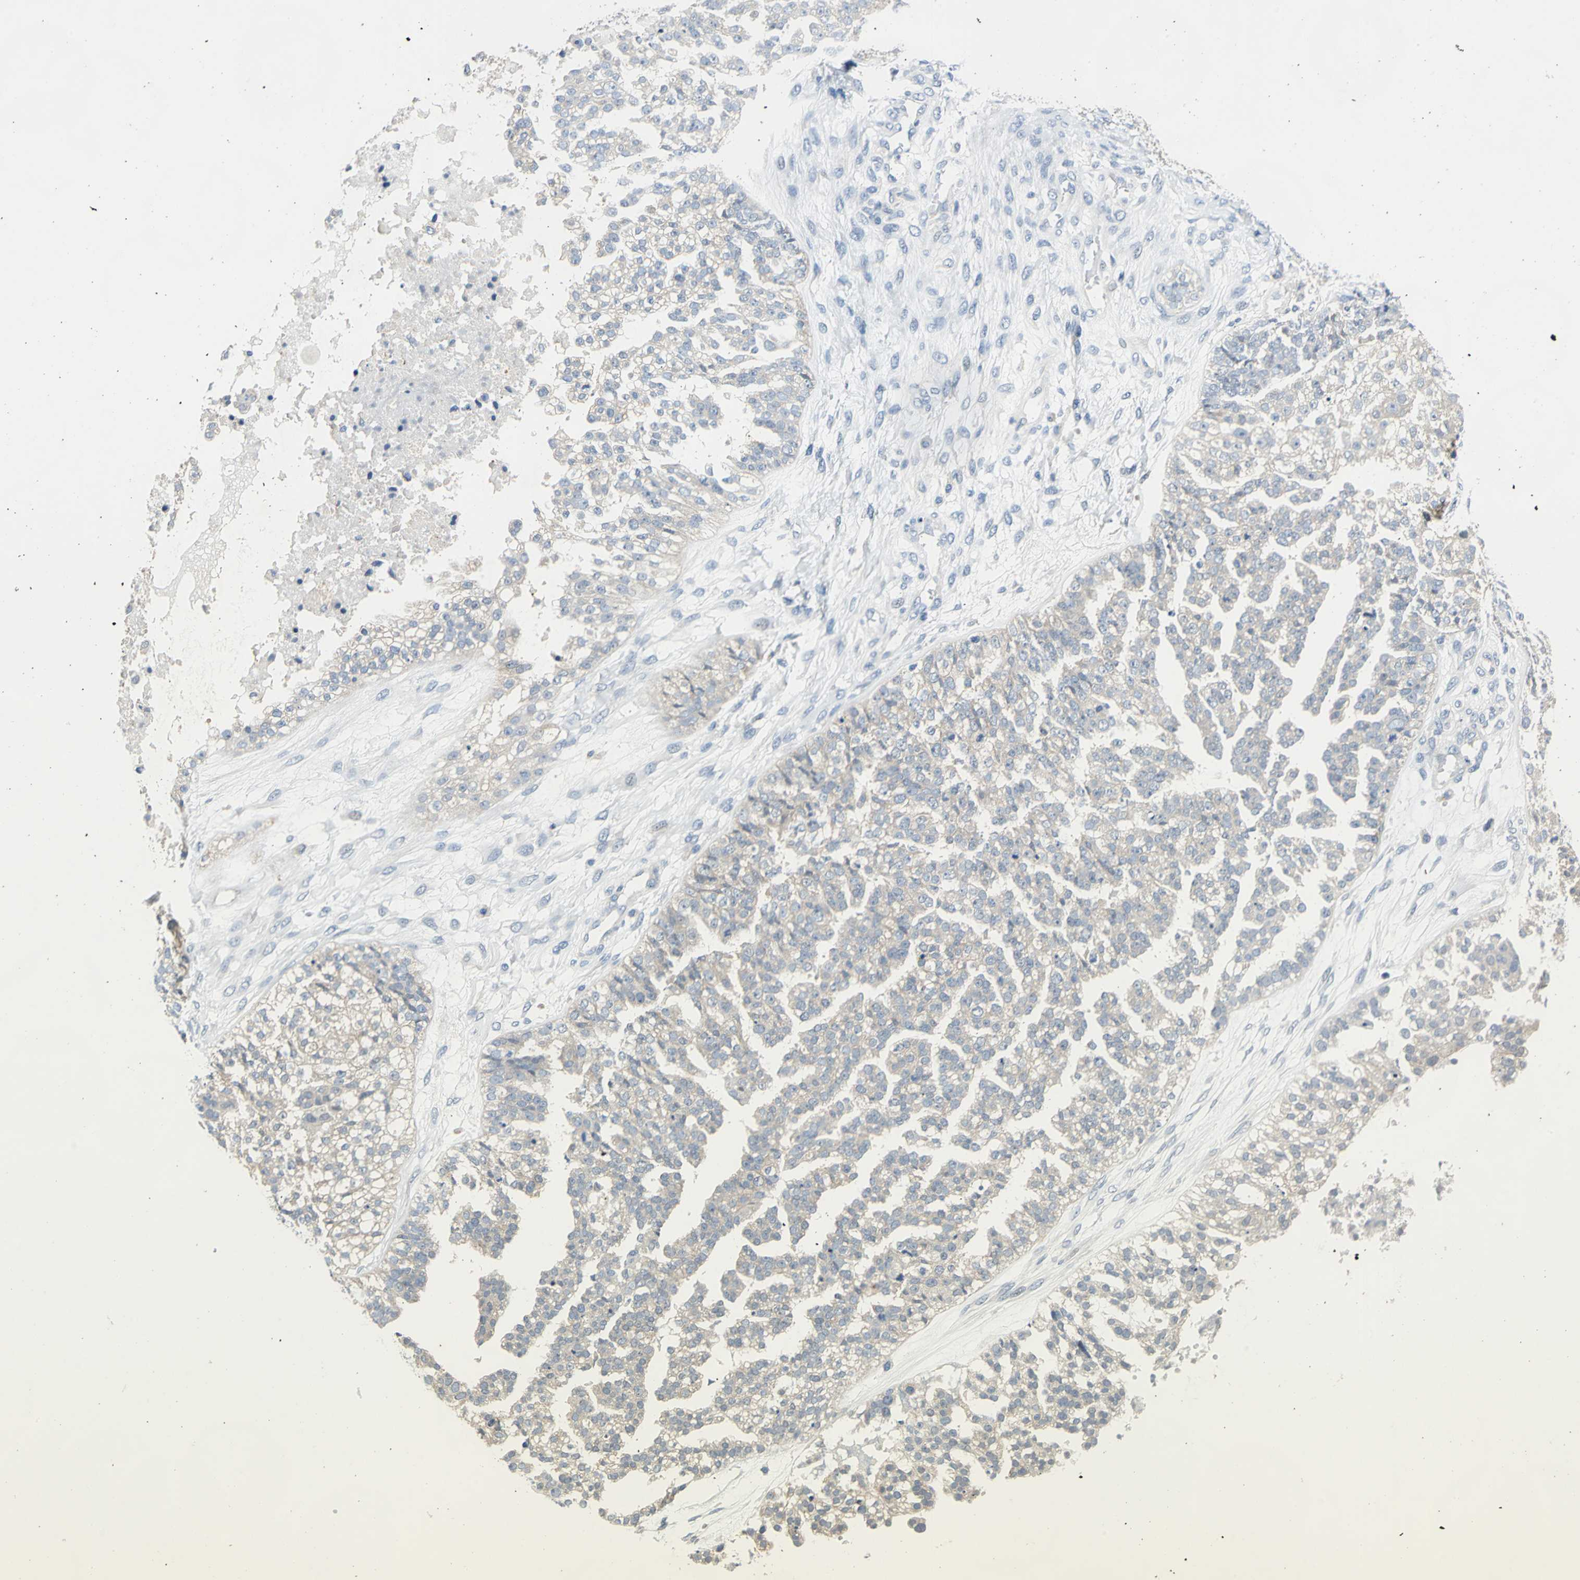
{"staining": {"intensity": "weak", "quantity": "25%-75%", "location": "cytoplasmic/membranous"}, "tissue": "ovarian cancer", "cell_type": "Tumor cells", "image_type": "cancer", "snomed": [{"axis": "morphology", "description": "Carcinoma, NOS"}, {"axis": "topography", "description": "Soft tissue"}, {"axis": "topography", "description": "Ovary"}], "caption": "The micrograph displays immunohistochemical staining of ovarian cancer. There is weak cytoplasmic/membranous expression is seen in about 25%-75% of tumor cells.", "gene": "RASD2", "patient": {"sex": "female", "age": 54}}